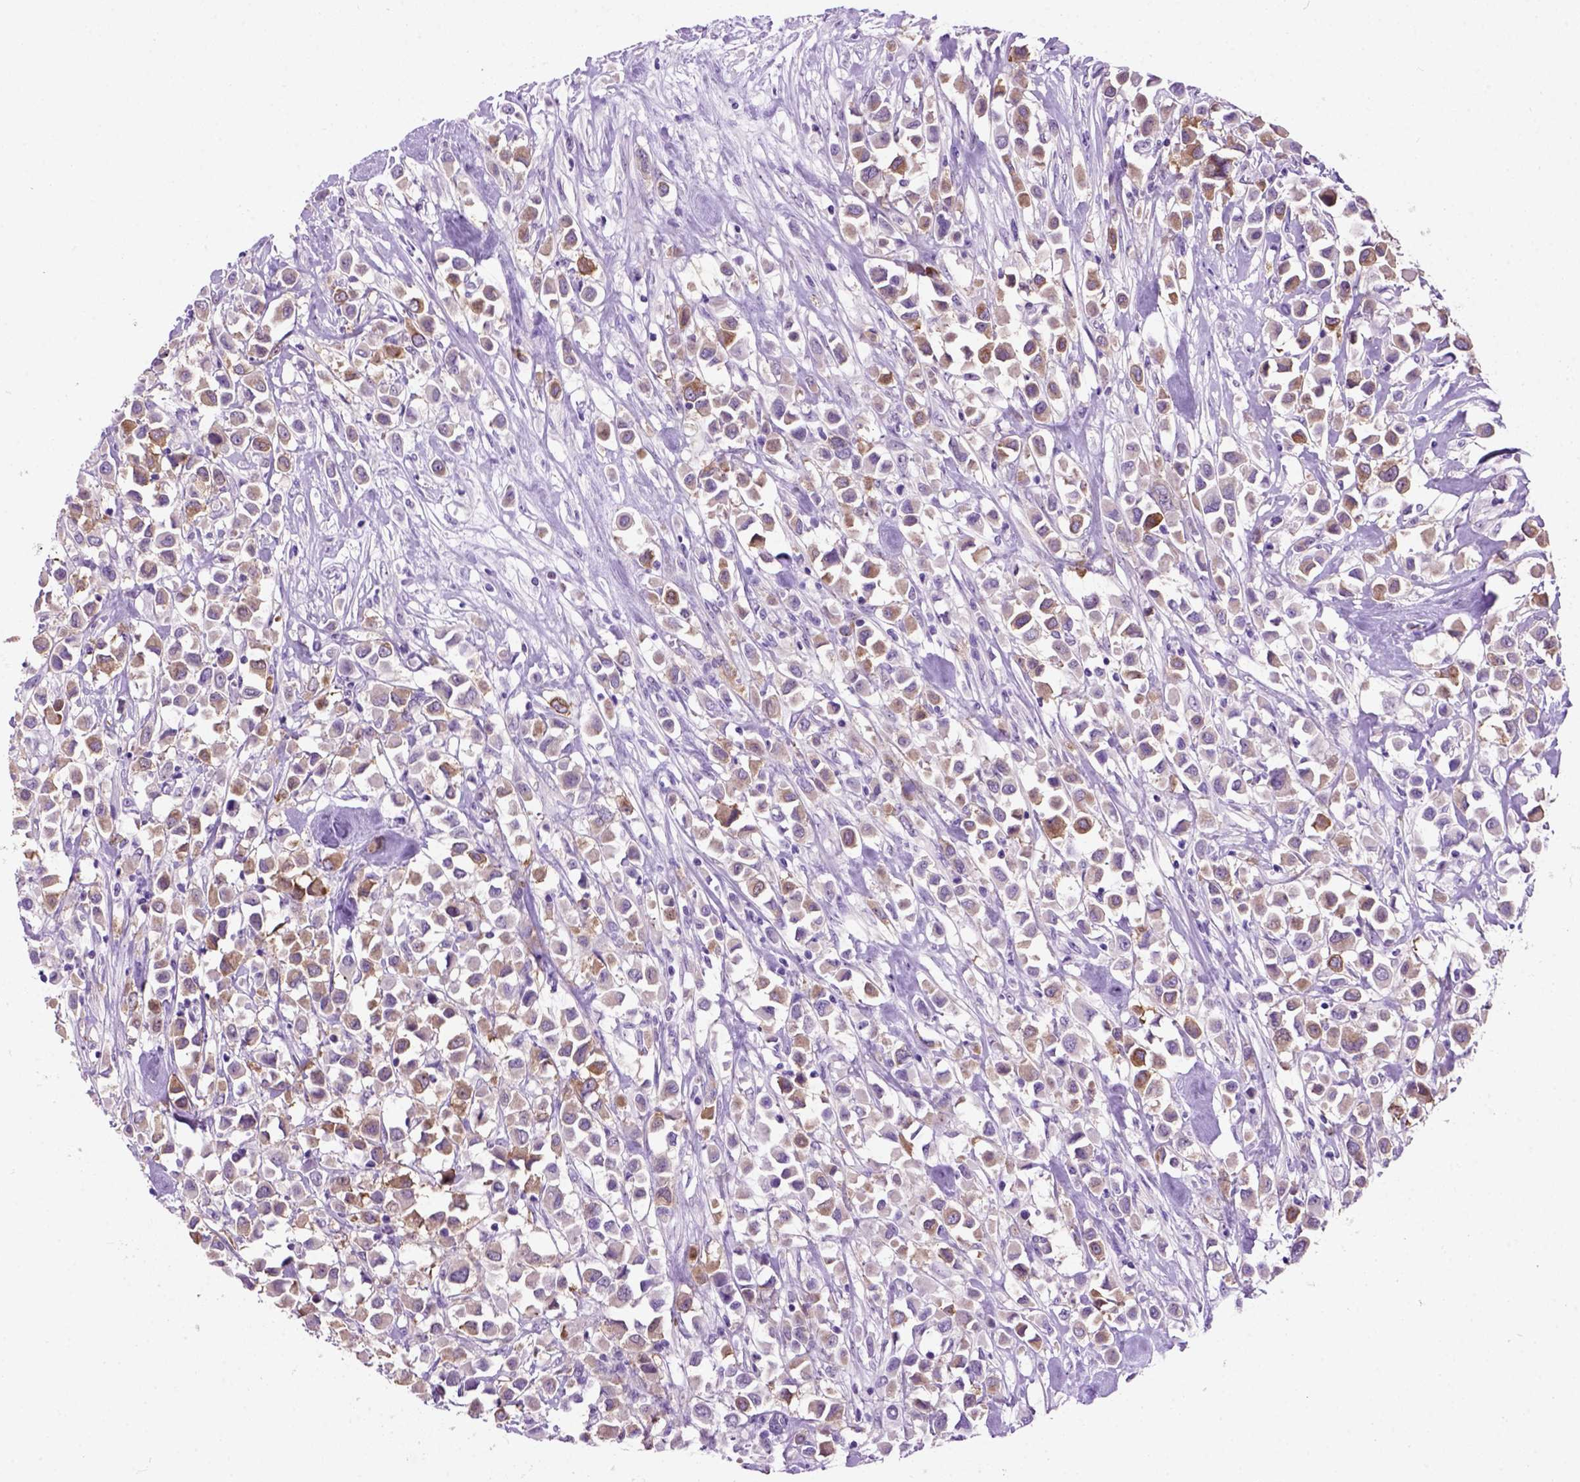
{"staining": {"intensity": "moderate", "quantity": "25%-75%", "location": "cytoplasmic/membranous"}, "tissue": "breast cancer", "cell_type": "Tumor cells", "image_type": "cancer", "snomed": [{"axis": "morphology", "description": "Duct carcinoma"}, {"axis": "topography", "description": "Breast"}], "caption": "Breast cancer (invasive ductal carcinoma) tissue shows moderate cytoplasmic/membranous positivity in about 25%-75% of tumor cells The staining is performed using DAB brown chromogen to label protein expression. The nuclei are counter-stained blue using hematoxylin.", "gene": "MAPT", "patient": {"sex": "female", "age": 61}}